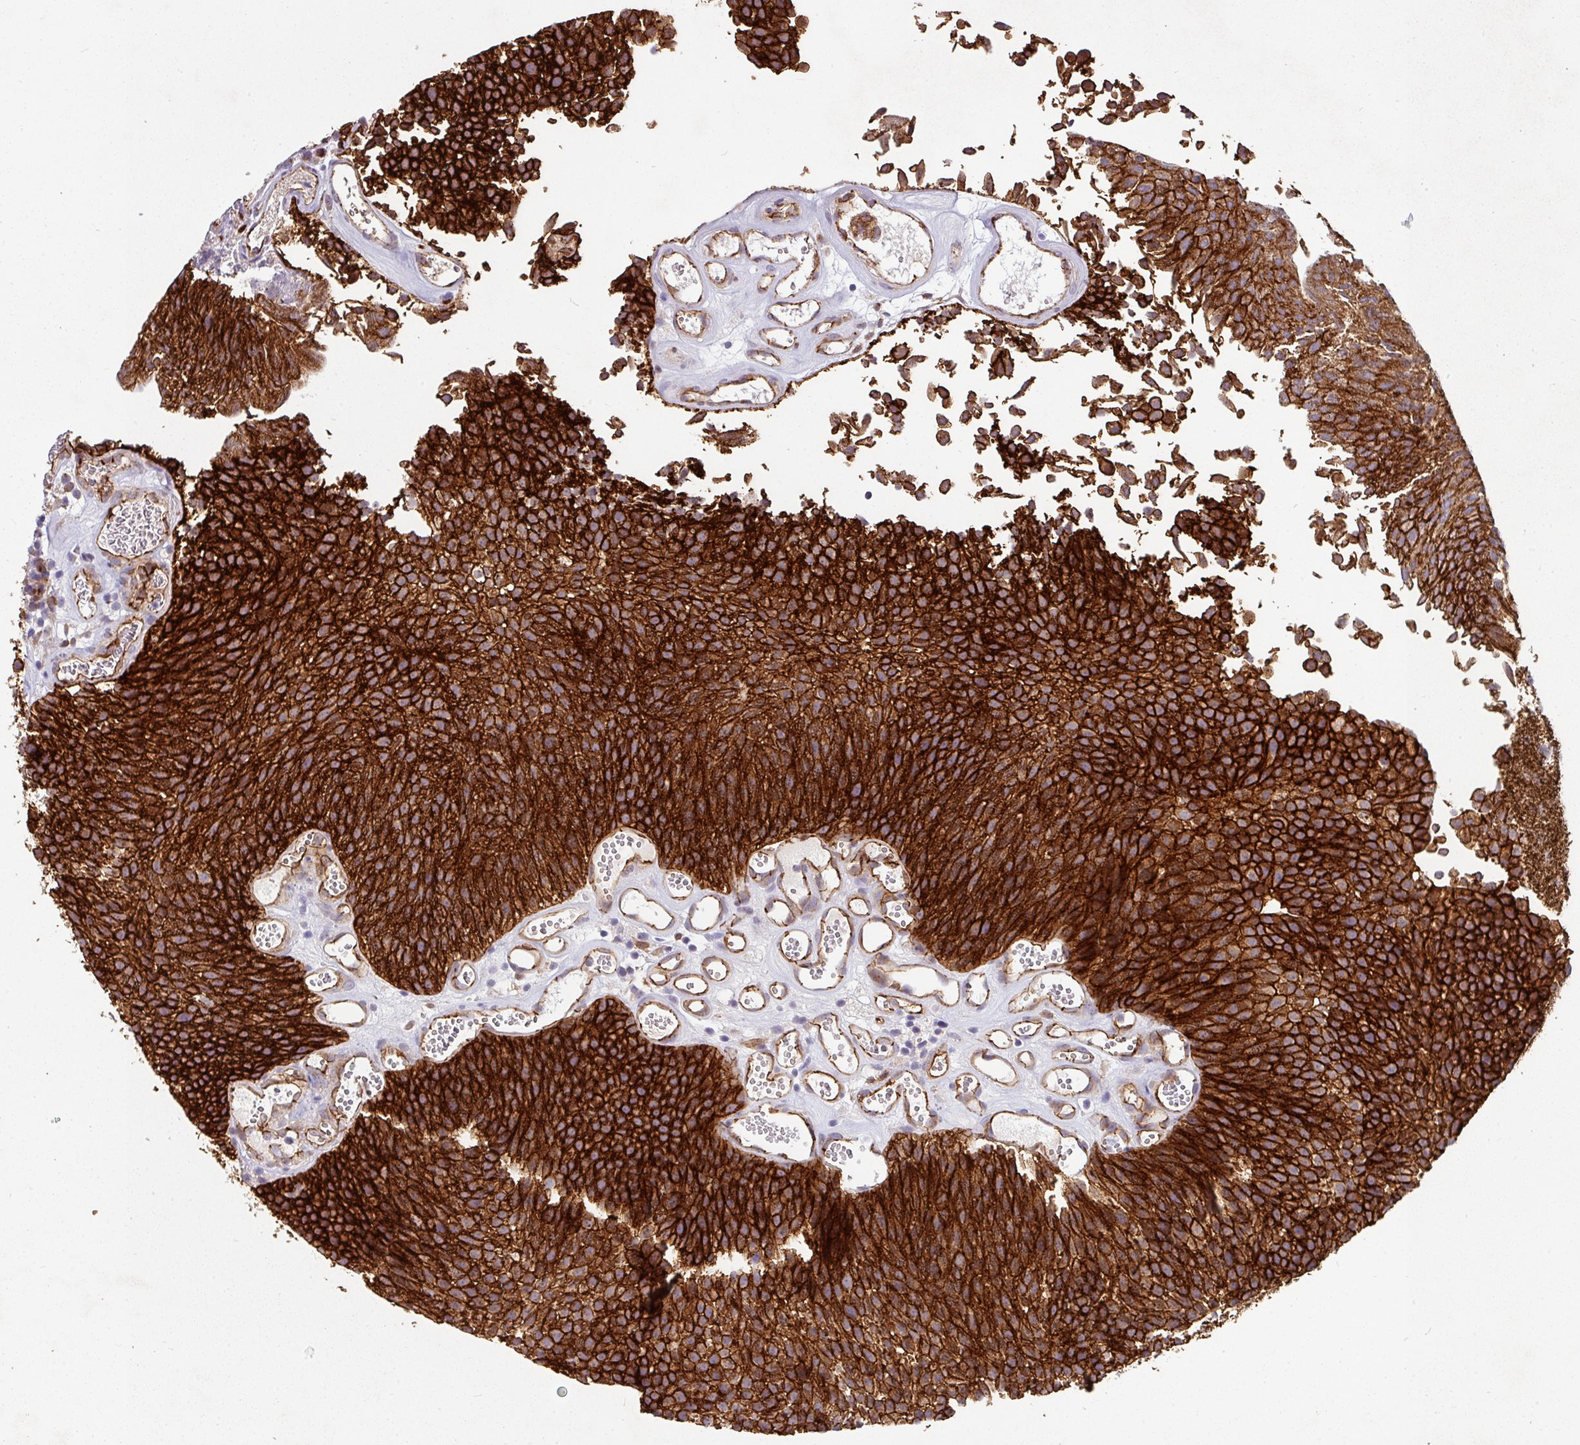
{"staining": {"intensity": "strong", "quantity": ">75%", "location": "cytoplasmic/membranous"}, "tissue": "urothelial cancer", "cell_type": "Tumor cells", "image_type": "cancer", "snomed": [{"axis": "morphology", "description": "Urothelial carcinoma, Low grade"}, {"axis": "topography", "description": "Urinary bladder"}], "caption": "Immunohistochemical staining of human urothelial carcinoma (low-grade) demonstrates strong cytoplasmic/membranous protein staining in about >75% of tumor cells.", "gene": "JUP", "patient": {"sex": "female", "age": 79}}